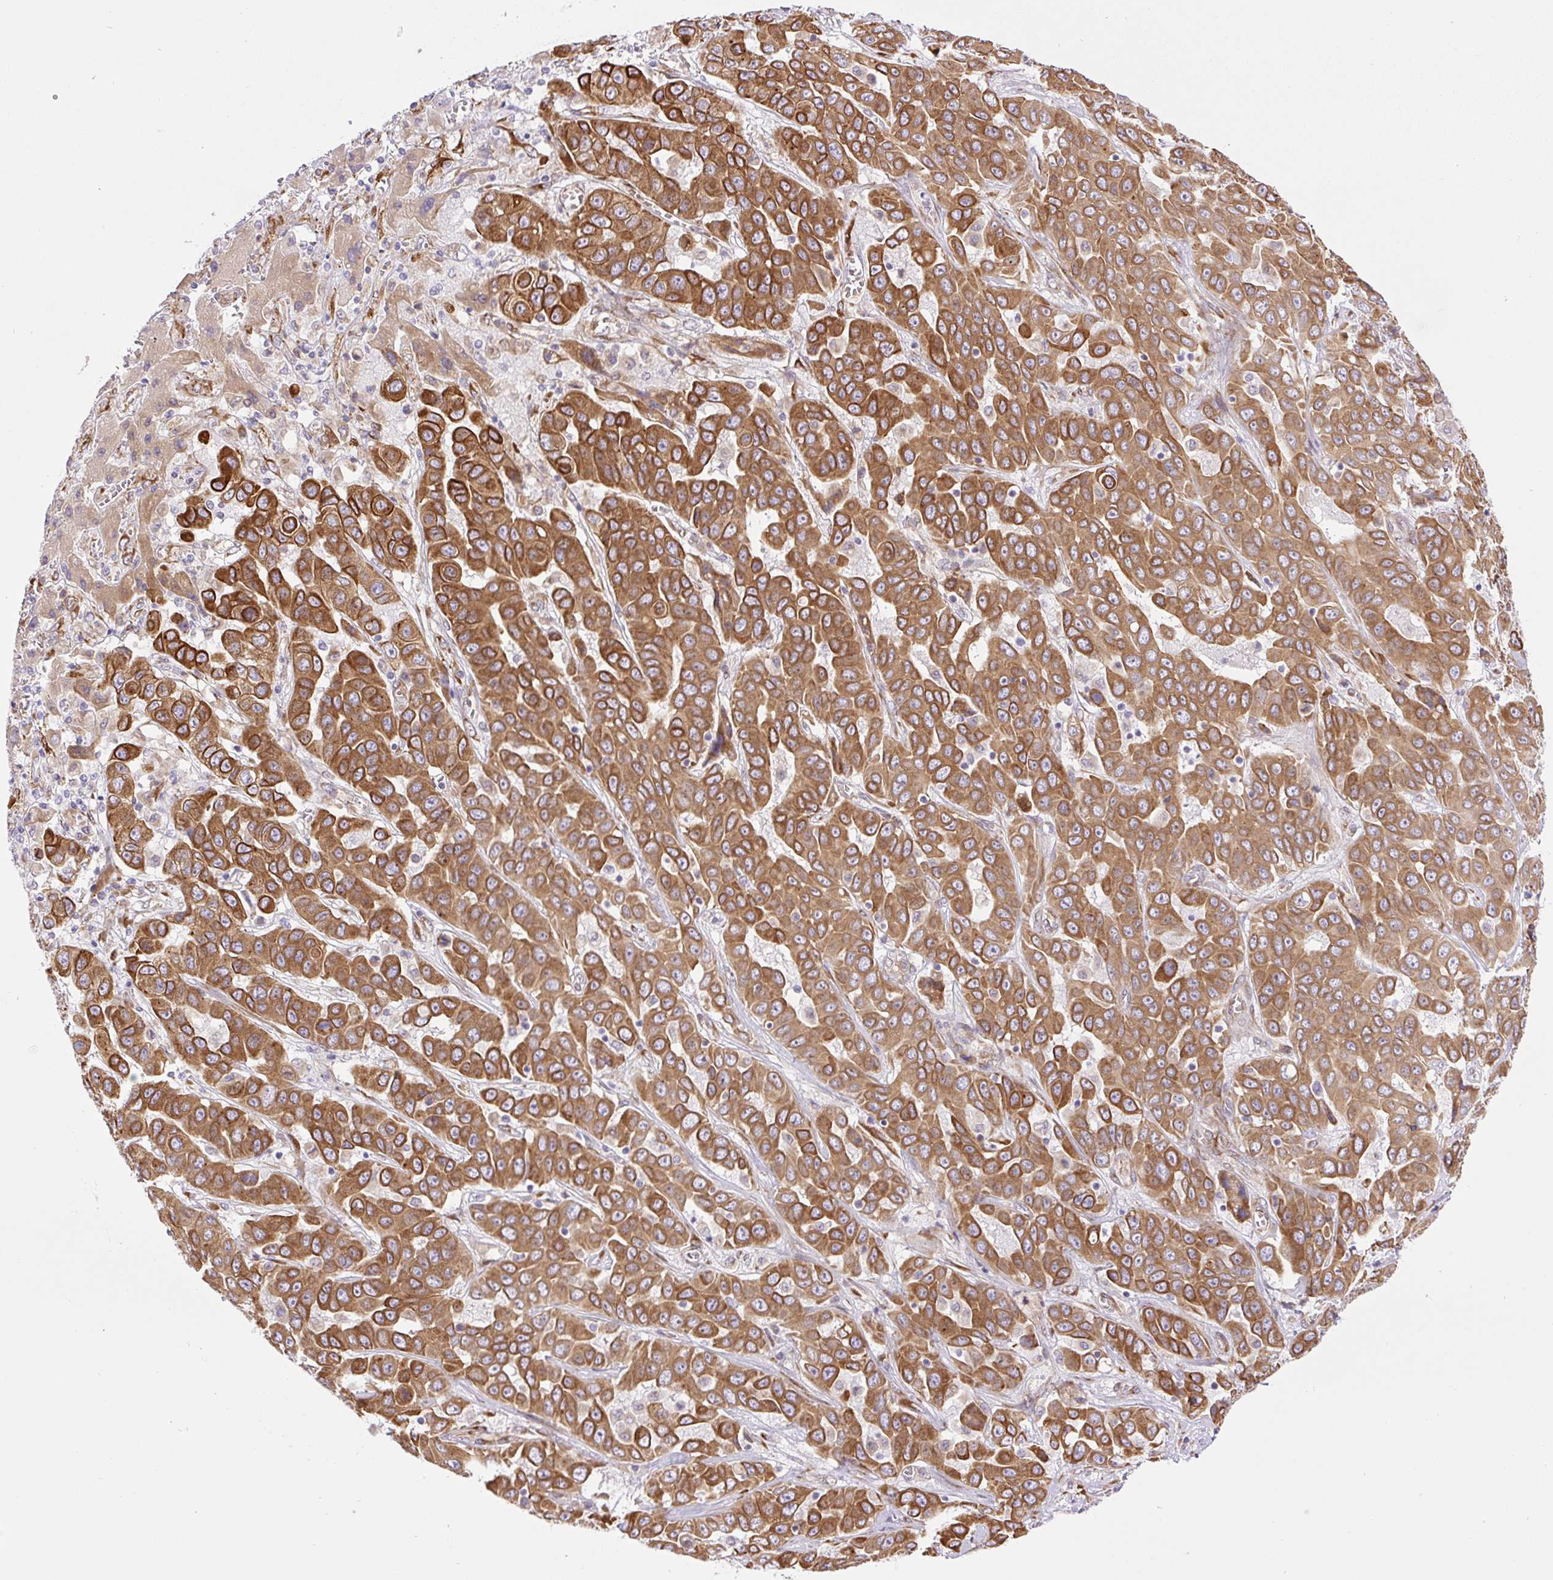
{"staining": {"intensity": "strong", "quantity": ">75%", "location": "cytoplasmic/membranous"}, "tissue": "liver cancer", "cell_type": "Tumor cells", "image_type": "cancer", "snomed": [{"axis": "morphology", "description": "Cholangiocarcinoma"}, {"axis": "topography", "description": "Liver"}], "caption": "Protein staining by IHC shows strong cytoplasmic/membranous expression in approximately >75% of tumor cells in liver cancer (cholangiocarcinoma).", "gene": "RAB30", "patient": {"sex": "female", "age": 52}}